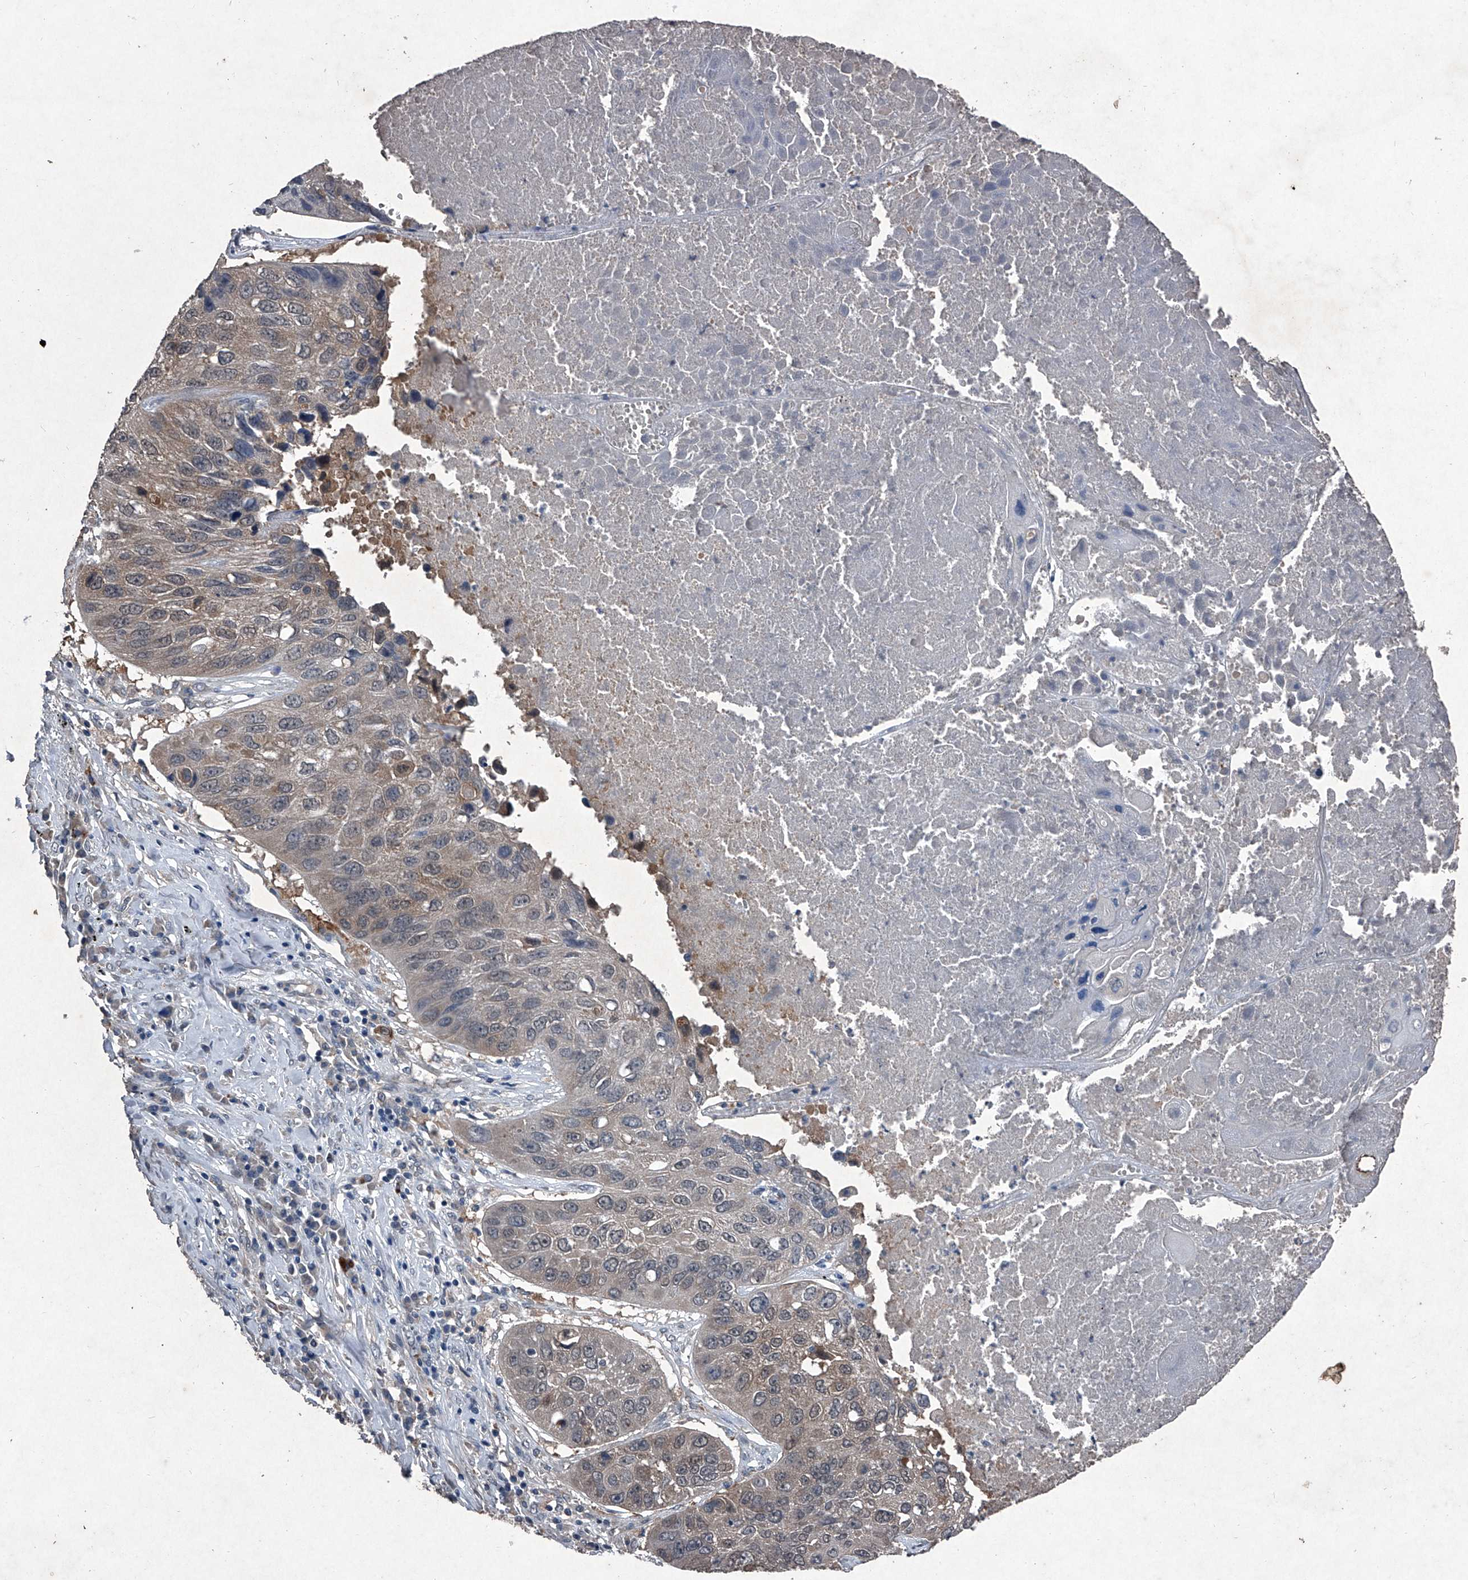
{"staining": {"intensity": "moderate", "quantity": "25%-75%", "location": "cytoplasmic/membranous"}, "tissue": "lung cancer", "cell_type": "Tumor cells", "image_type": "cancer", "snomed": [{"axis": "morphology", "description": "Squamous cell carcinoma, NOS"}, {"axis": "topography", "description": "Lung"}], "caption": "About 25%-75% of tumor cells in squamous cell carcinoma (lung) reveal moderate cytoplasmic/membranous protein expression as visualized by brown immunohistochemical staining.", "gene": "MAPKAP1", "patient": {"sex": "male", "age": 61}}